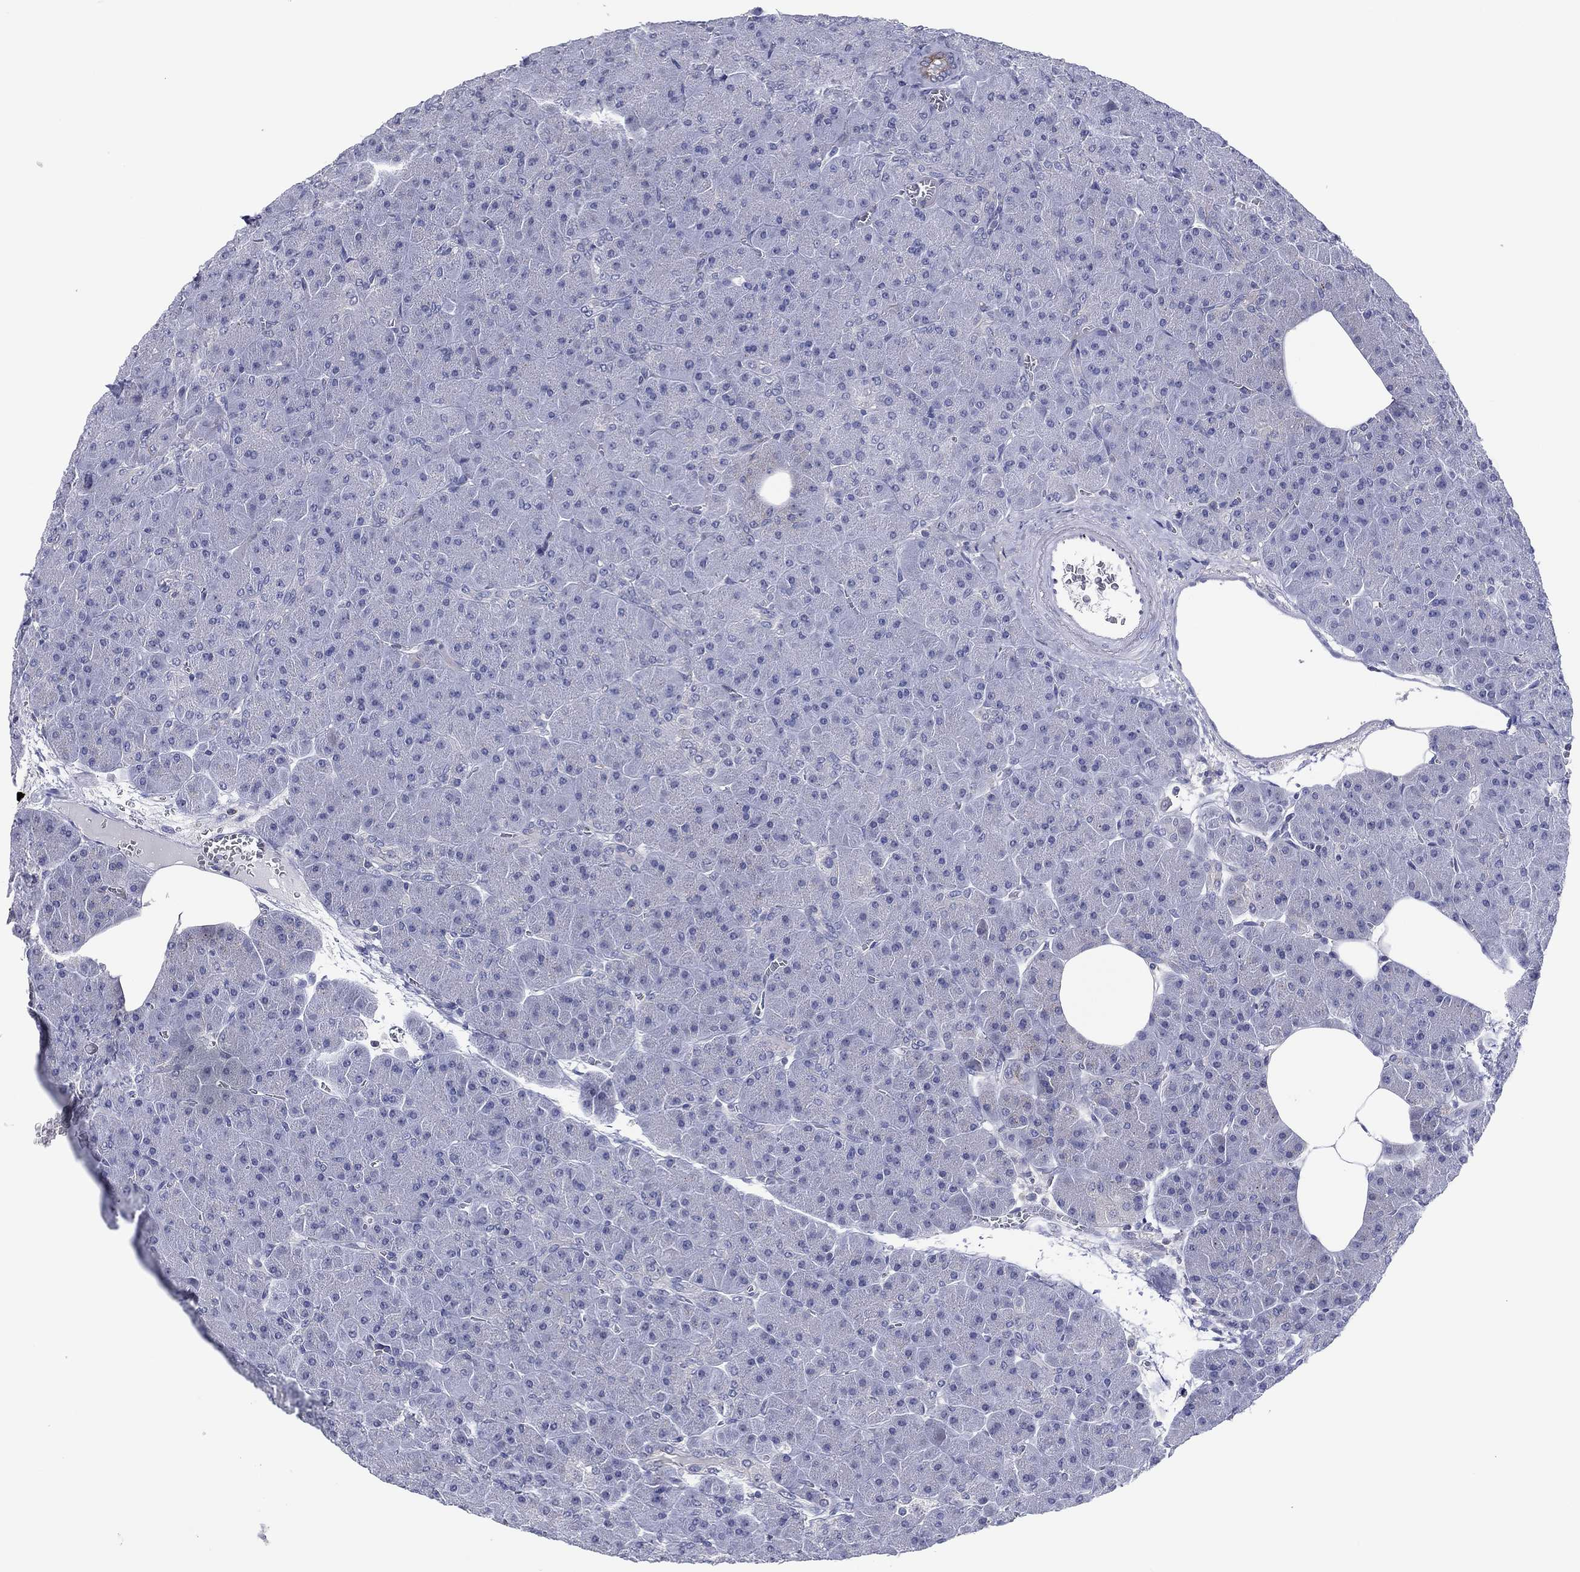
{"staining": {"intensity": "negative", "quantity": "none", "location": "none"}, "tissue": "pancreas", "cell_type": "Exocrine glandular cells", "image_type": "normal", "snomed": [{"axis": "morphology", "description": "Normal tissue, NOS"}, {"axis": "topography", "description": "Pancreas"}], "caption": "Immunohistochemistry histopathology image of benign pancreas: human pancreas stained with DAB (3,3'-diaminobenzidine) displays no significant protein staining in exocrine glandular cells.", "gene": "TRIM31", "patient": {"sex": "male", "age": 61}}